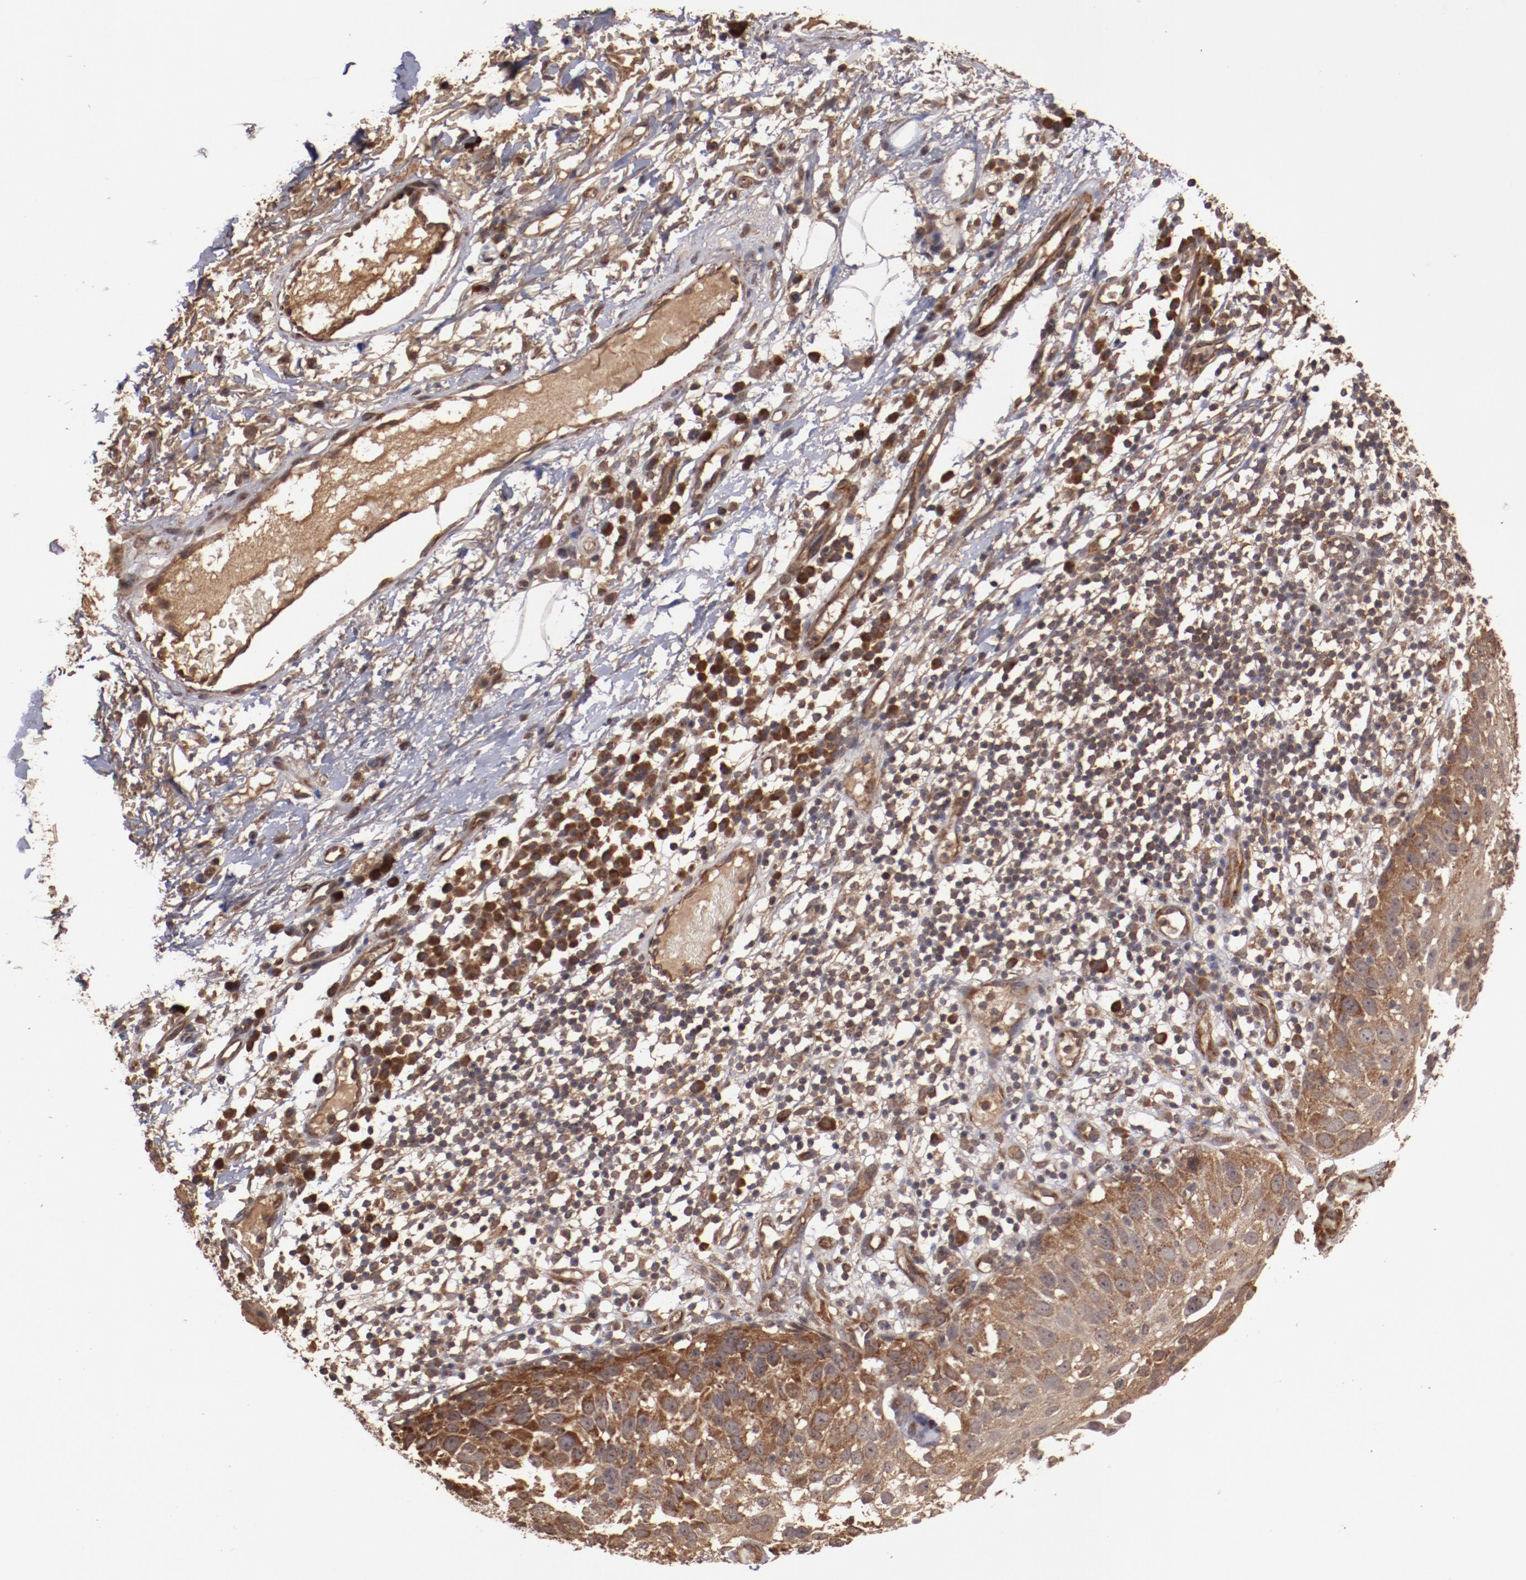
{"staining": {"intensity": "strong", "quantity": ">75%", "location": "cytoplasmic/membranous"}, "tissue": "skin cancer", "cell_type": "Tumor cells", "image_type": "cancer", "snomed": [{"axis": "morphology", "description": "Squamous cell carcinoma, NOS"}, {"axis": "topography", "description": "Skin"}], "caption": "About >75% of tumor cells in skin squamous cell carcinoma reveal strong cytoplasmic/membranous protein staining as visualized by brown immunohistochemical staining.", "gene": "TXNDC16", "patient": {"sex": "male", "age": 87}}